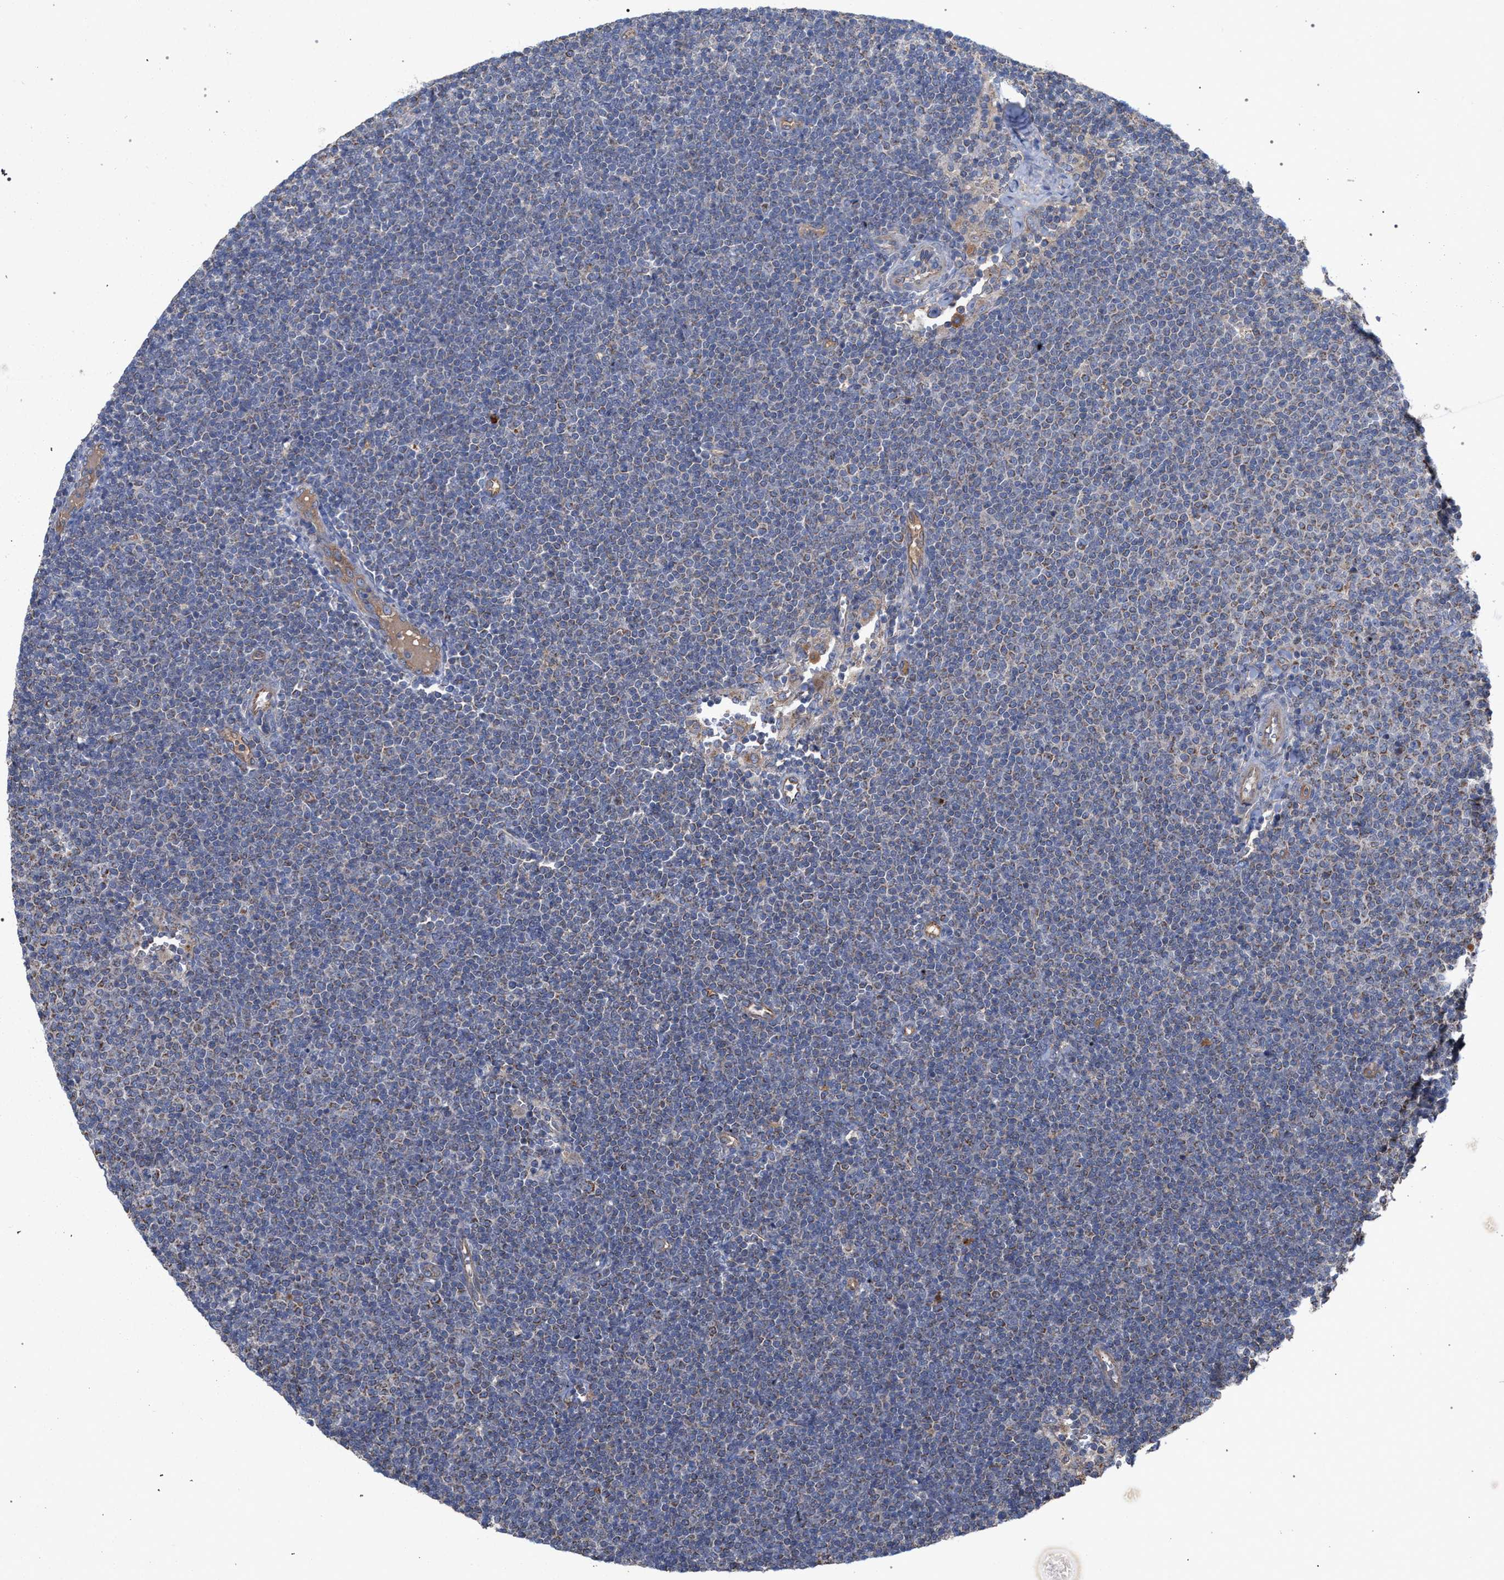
{"staining": {"intensity": "moderate", "quantity": "25%-75%", "location": "cytoplasmic/membranous"}, "tissue": "lymphoma", "cell_type": "Tumor cells", "image_type": "cancer", "snomed": [{"axis": "morphology", "description": "Malignant lymphoma, non-Hodgkin's type, Low grade"}, {"axis": "topography", "description": "Lymph node"}], "caption": "Human lymphoma stained with a brown dye displays moderate cytoplasmic/membranous positive staining in approximately 25%-75% of tumor cells.", "gene": "BCL2L12", "patient": {"sex": "female", "age": 53}}